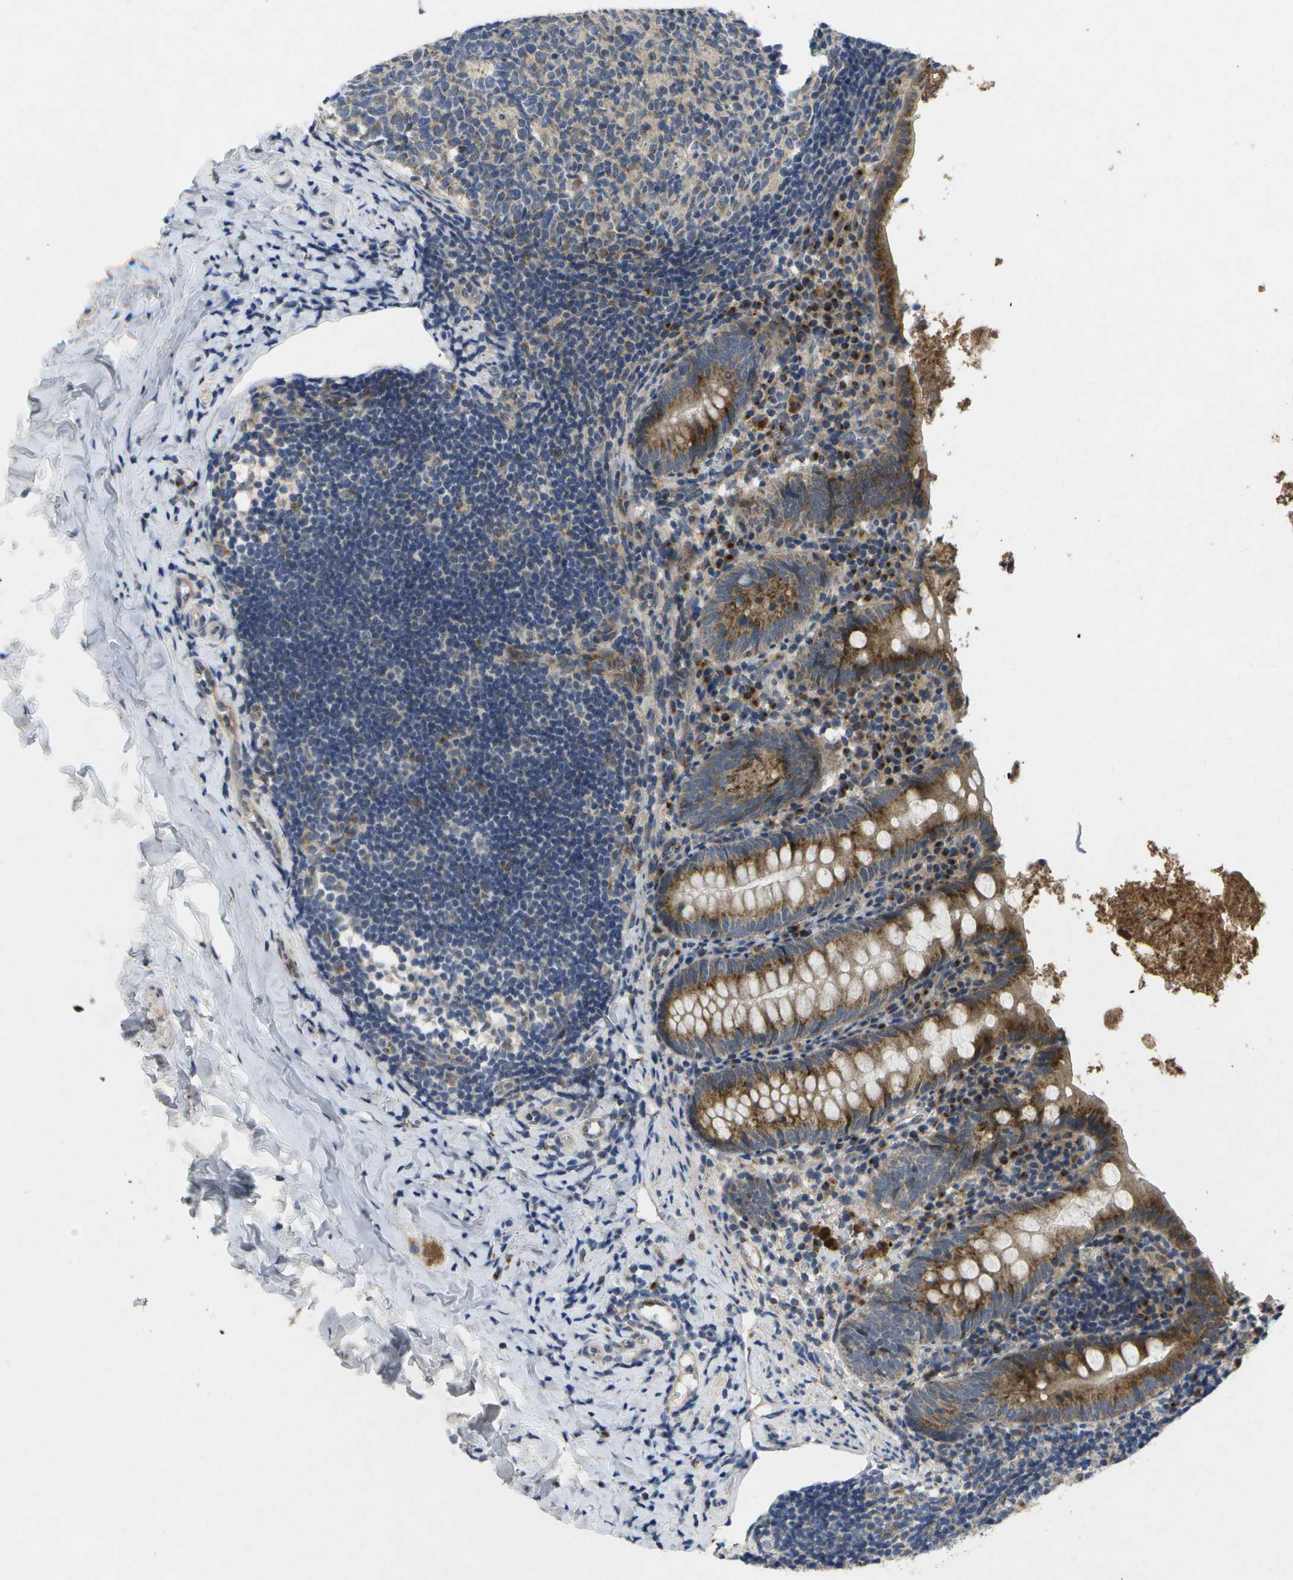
{"staining": {"intensity": "strong", "quantity": ">75%", "location": "cytoplasmic/membranous"}, "tissue": "appendix", "cell_type": "Glandular cells", "image_type": "normal", "snomed": [{"axis": "morphology", "description": "Normal tissue, NOS"}, {"axis": "topography", "description": "Appendix"}], "caption": "This photomicrograph shows benign appendix stained with immunohistochemistry to label a protein in brown. The cytoplasmic/membranous of glandular cells show strong positivity for the protein. Nuclei are counter-stained blue.", "gene": "KDELR1", "patient": {"sex": "female", "age": 10}}